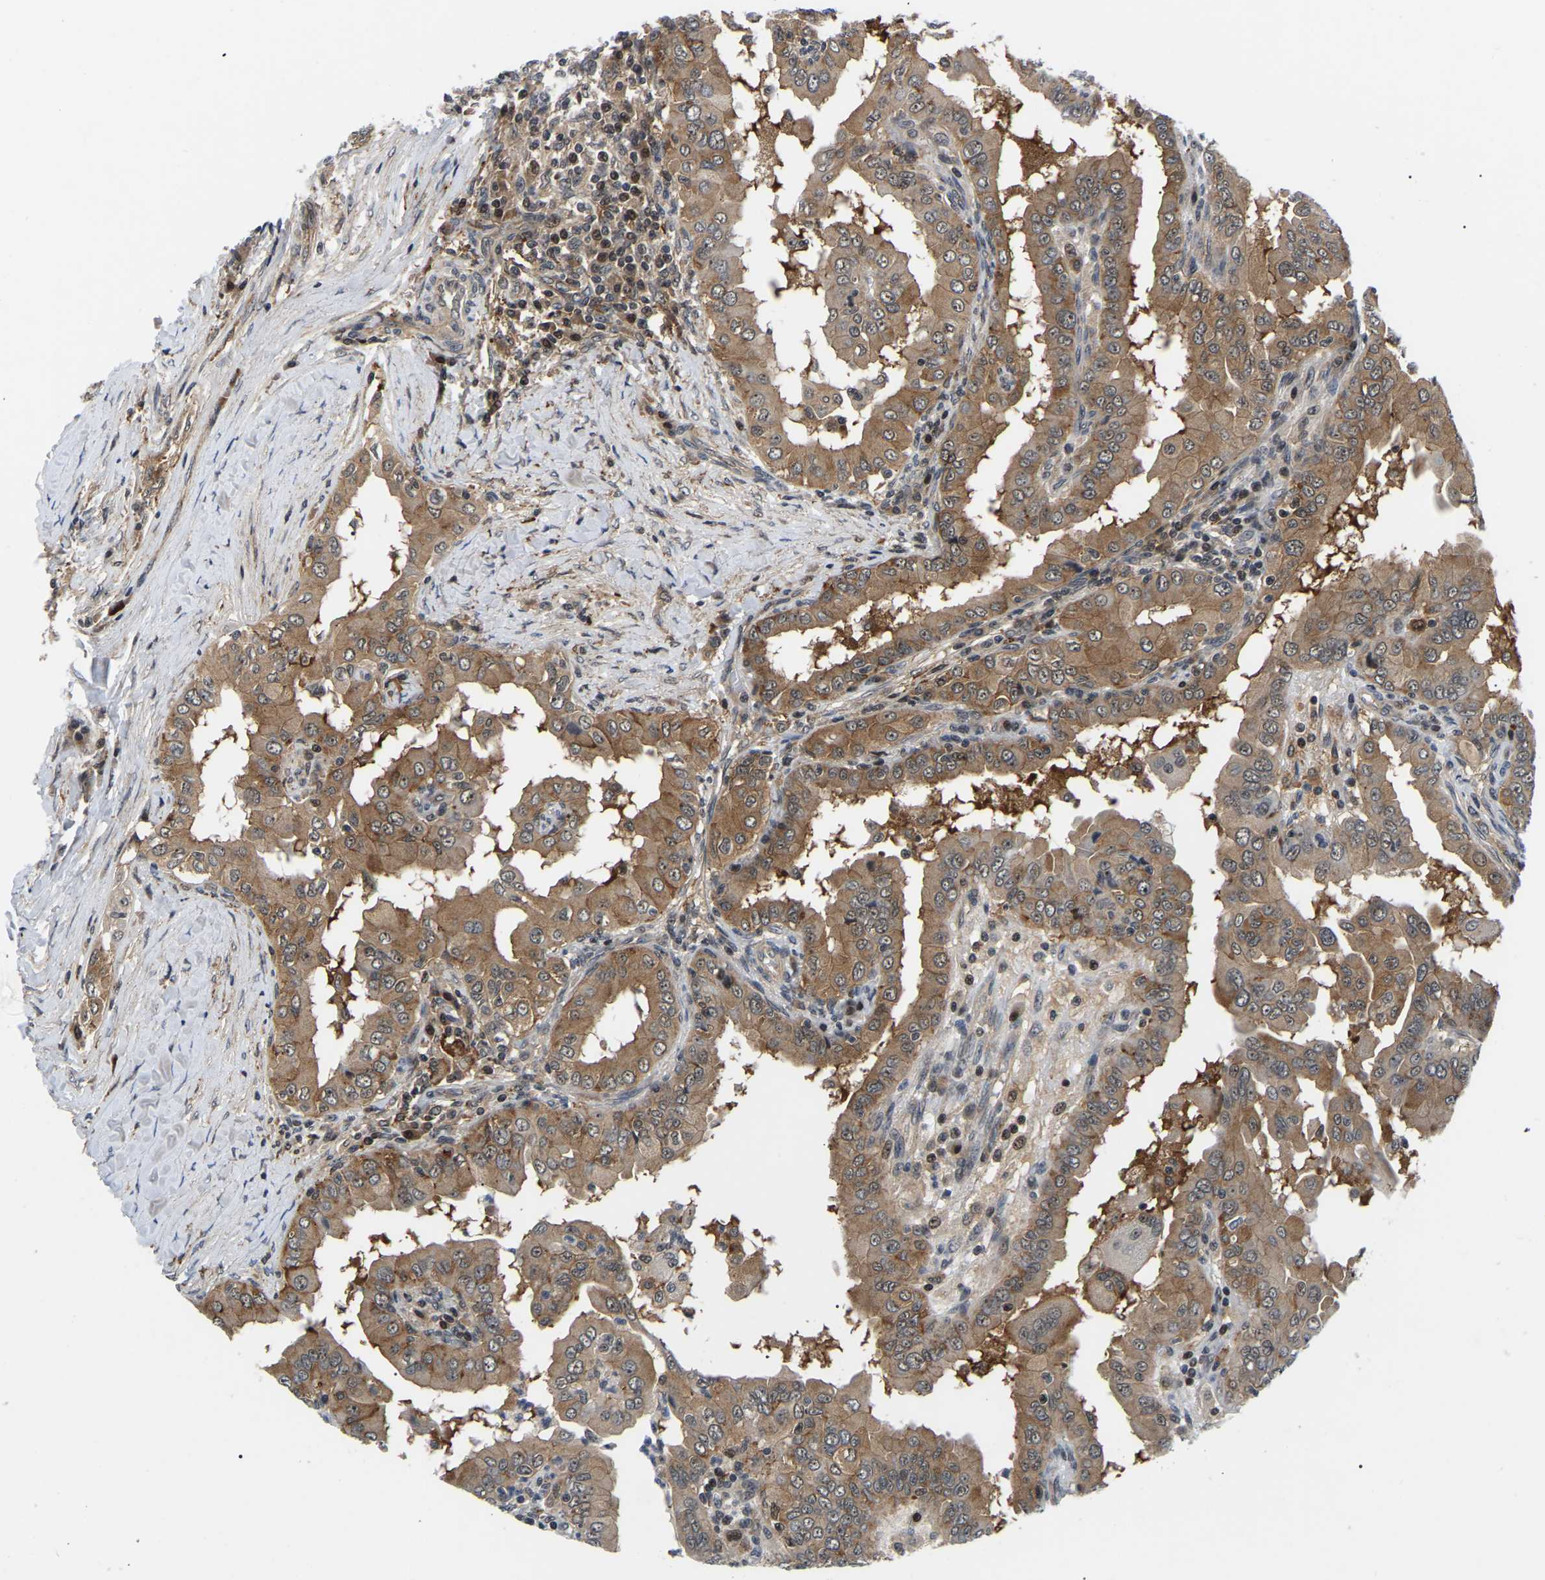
{"staining": {"intensity": "moderate", "quantity": ">75%", "location": "cytoplasmic/membranous"}, "tissue": "thyroid cancer", "cell_type": "Tumor cells", "image_type": "cancer", "snomed": [{"axis": "morphology", "description": "Papillary adenocarcinoma, NOS"}, {"axis": "topography", "description": "Thyroid gland"}], "caption": "Immunohistochemical staining of human thyroid cancer shows medium levels of moderate cytoplasmic/membranous positivity in about >75% of tumor cells.", "gene": "RRP1B", "patient": {"sex": "male", "age": 33}}